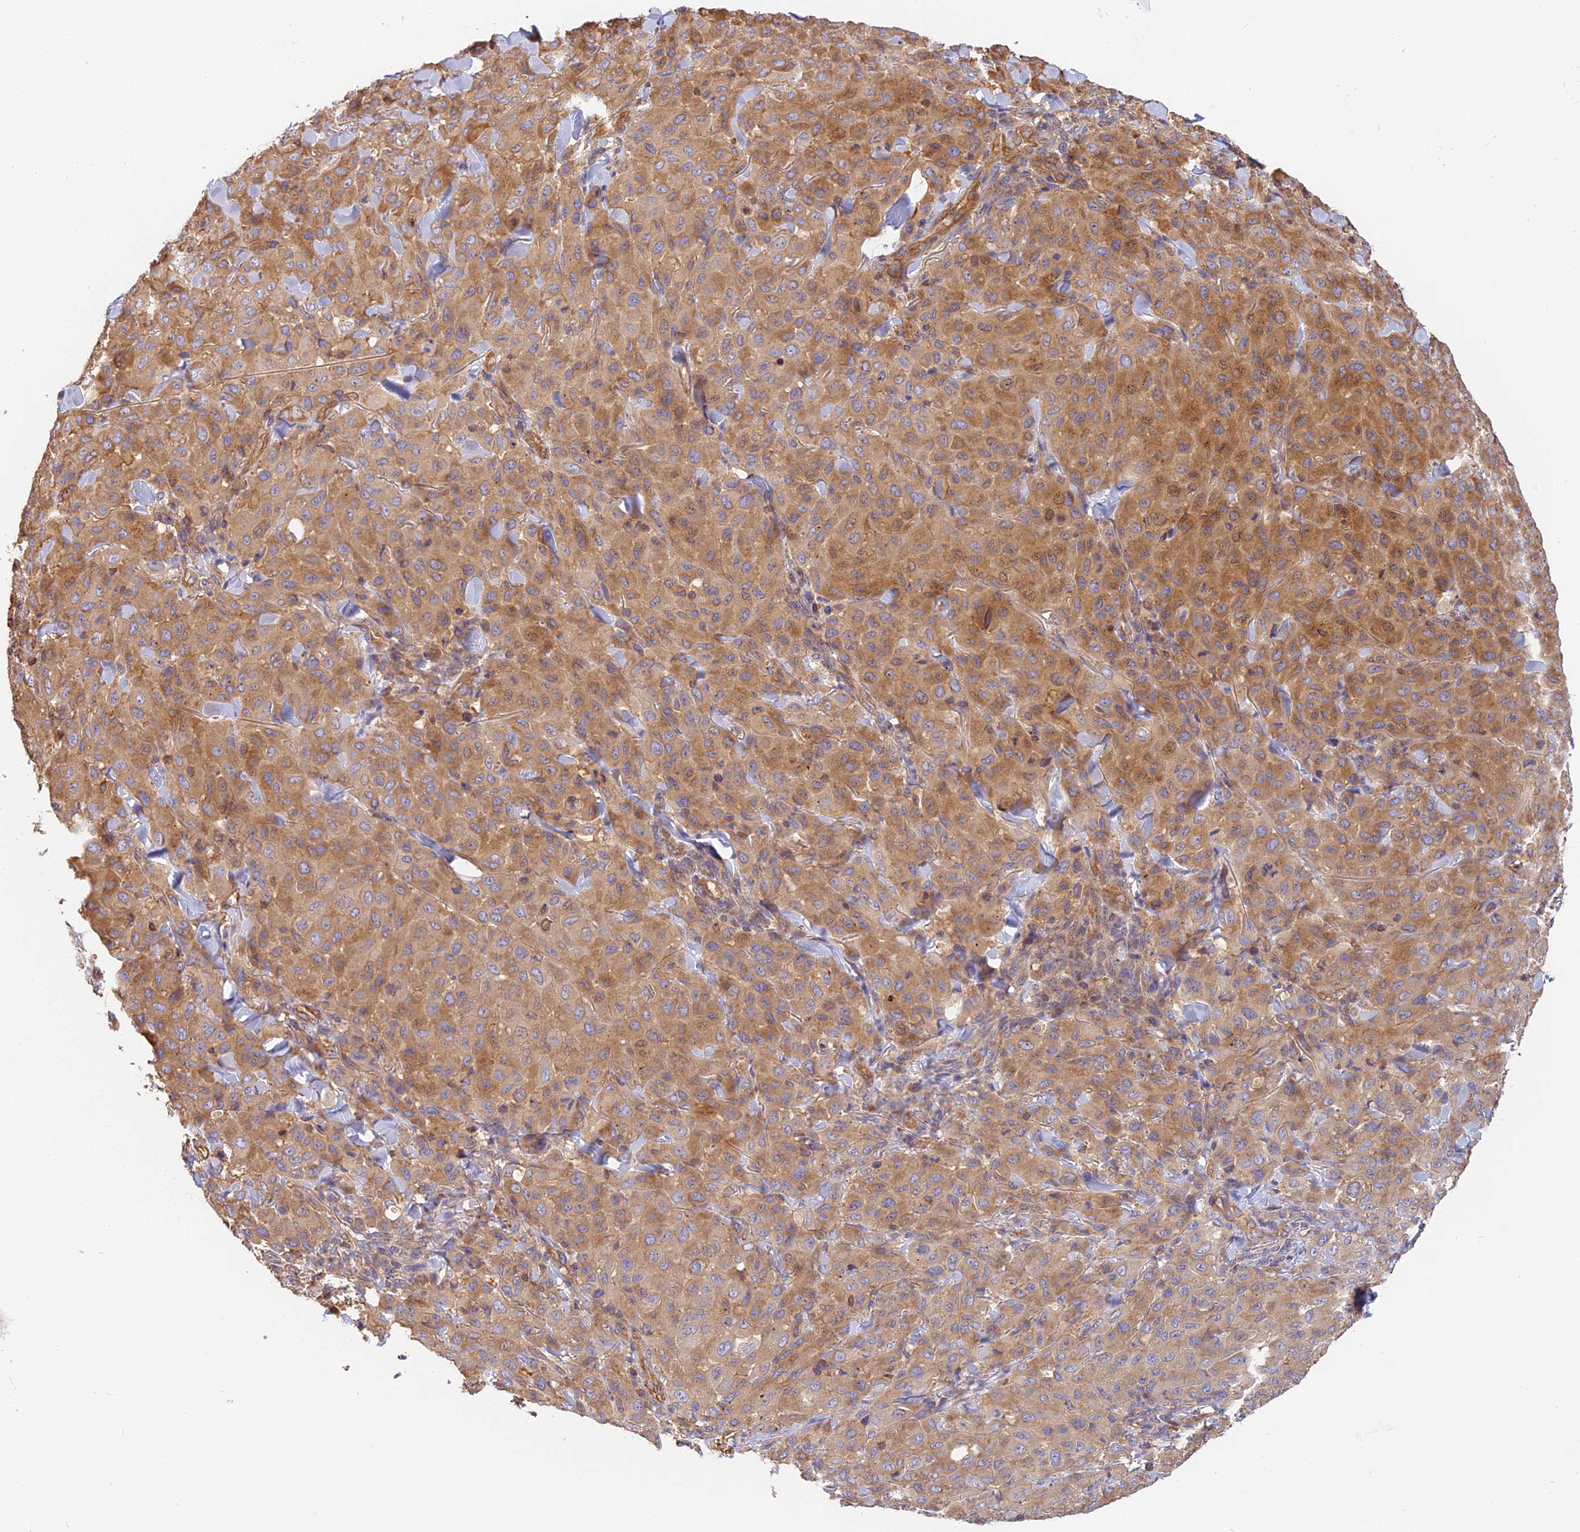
{"staining": {"intensity": "moderate", "quantity": ">75%", "location": "cytoplasmic/membranous"}, "tissue": "melanoma", "cell_type": "Tumor cells", "image_type": "cancer", "snomed": [{"axis": "morphology", "description": "Malignant melanoma, Metastatic site"}, {"axis": "topography", "description": "Skin"}], "caption": "A micrograph of human malignant melanoma (metastatic site) stained for a protein reveals moderate cytoplasmic/membranous brown staining in tumor cells.", "gene": "VPS18", "patient": {"sex": "female", "age": 81}}